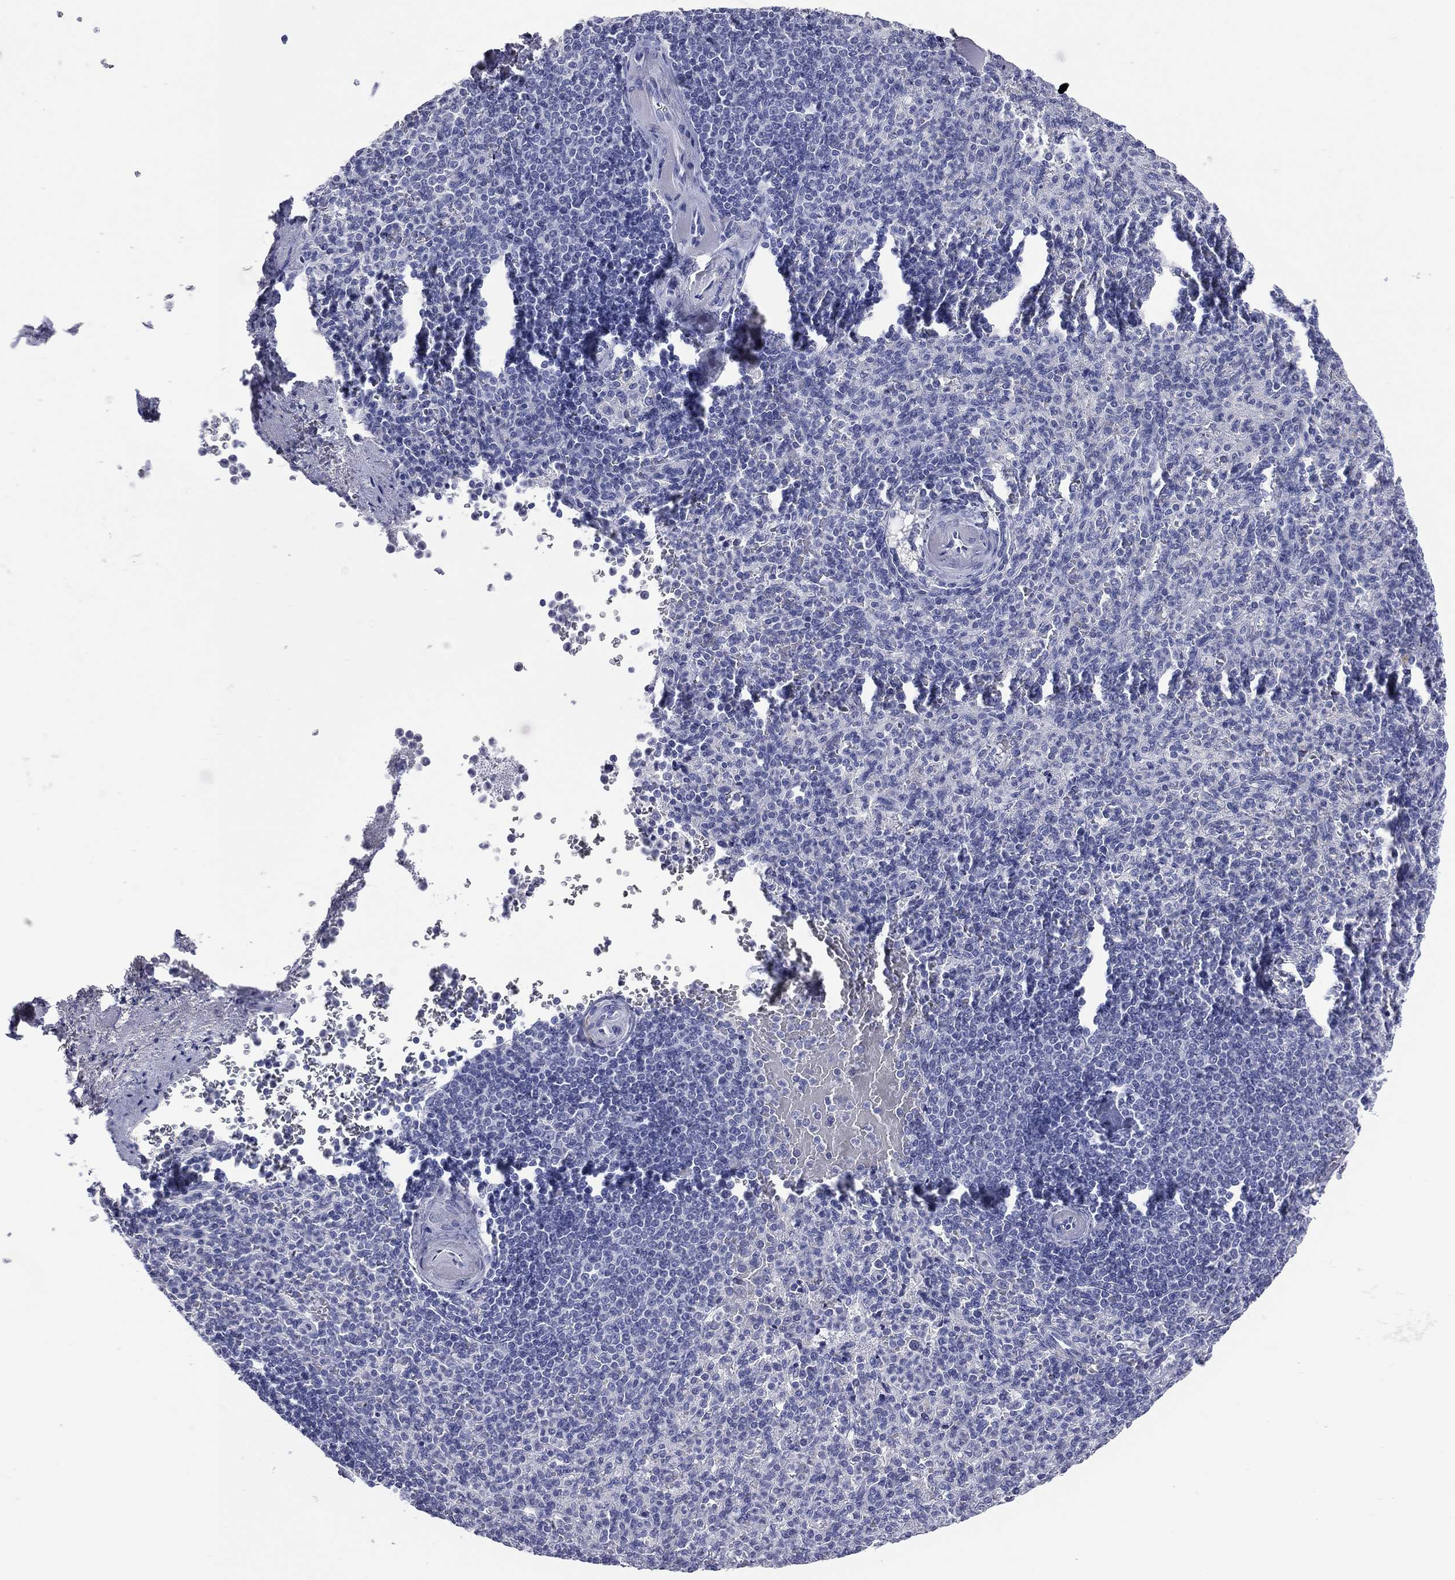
{"staining": {"intensity": "negative", "quantity": "none", "location": "none"}, "tissue": "spleen", "cell_type": "Cells in red pulp", "image_type": "normal", "snomed": [{"axis": "morphology", "description": "Normal tissue, NOS"}, {"axis": "topography", "description": "Spleen"}], "caption": "IHC histopathology image of benign spleen: spleen stained with DAB reveals no significant protein positivity in cells in red pulp.", "gene": "CES2", "patient": {"sex": "female", "age": 74}}